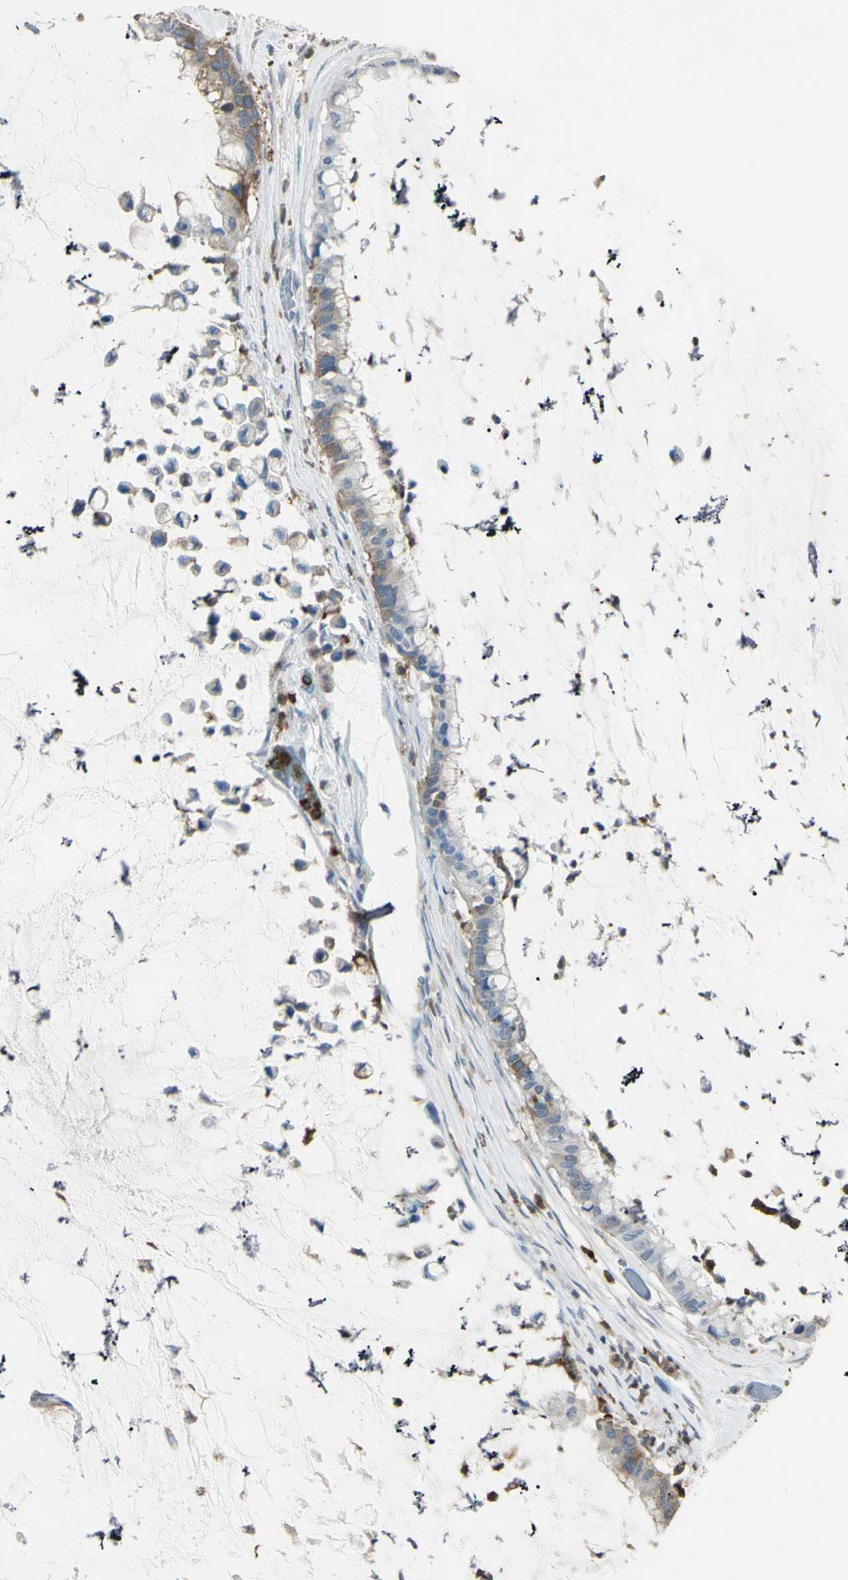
{"staining": {"intensity": "weak", "quantity": "<25%", "location": "cytoplasmic/membranous"}, "tissue": "pancreatic cancer", "cell_type": "Tumor cells", "image_type": "cancer", "snomed": [{"axis": "morphology", "description": "Adenocarcinoma, NOS"}, {"axis": "topography", "description": "Pancreas"}], "caption": "Tumor cells show no significant protein expression in pancreatic adenocarcinoma.", "gene": "PSTPIP1", "patient": {"sex": "male", "age": 41}}